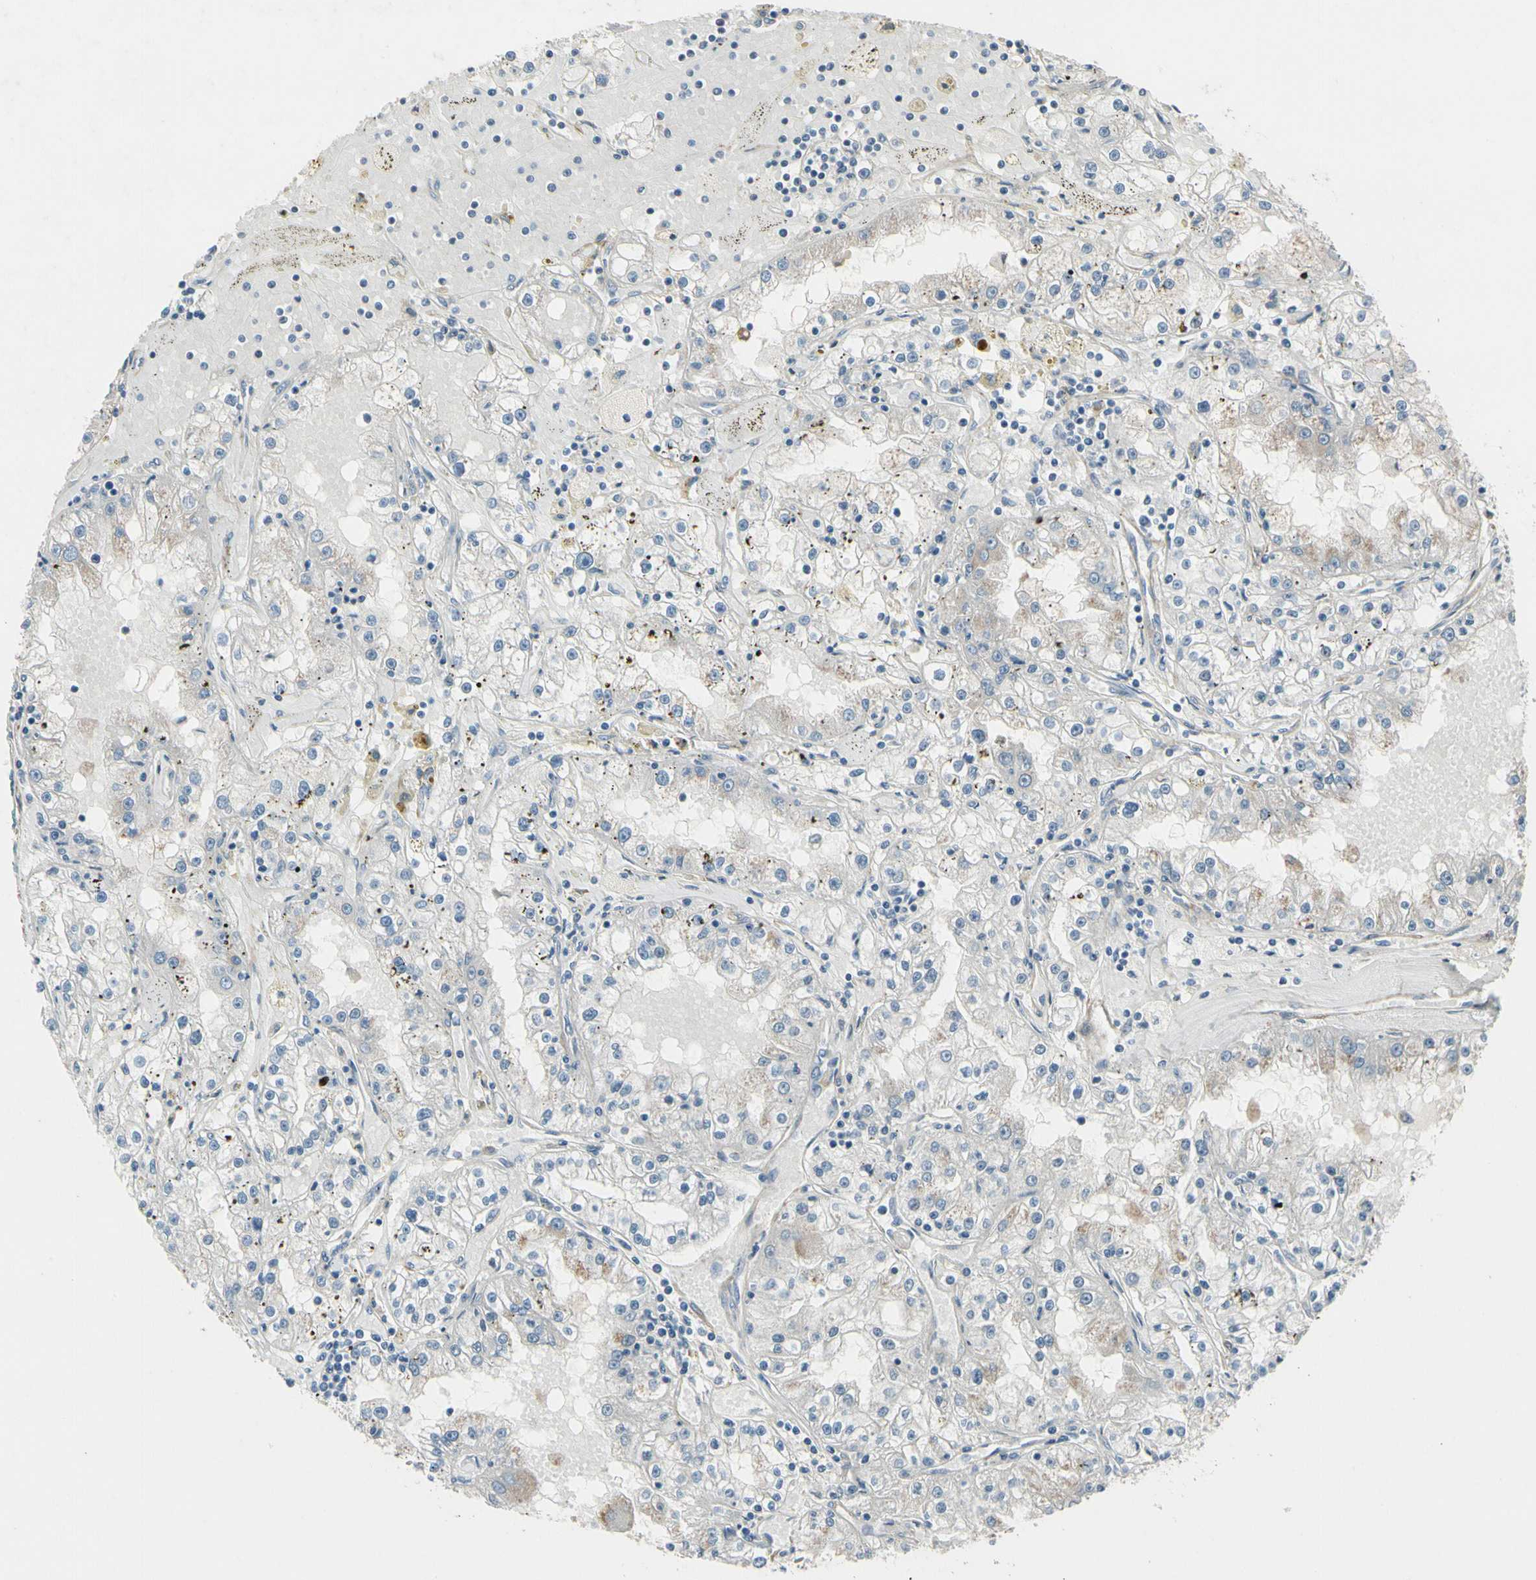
{"staining": {"intensity": "weak", "quantity": "<25%", "location": "cytoplasmic/membranous"}, "tissue": "renal cancer", "cell_type": "Tumor cells", "image_type": "cancer", "snomed": [{"axis": "morphology", "description": "Adenocarcinoma, NOS"}, {"axis": "topography", "description": "Kidney"}], "caption": "High power microscopy histopathology image of an immunohistochemistry (IHC) image of renal adenocarcinoma, revealing no significant staining in tumor cells.", "gene": "TPM1", "patient": {"sex": "male", "age": 56}}